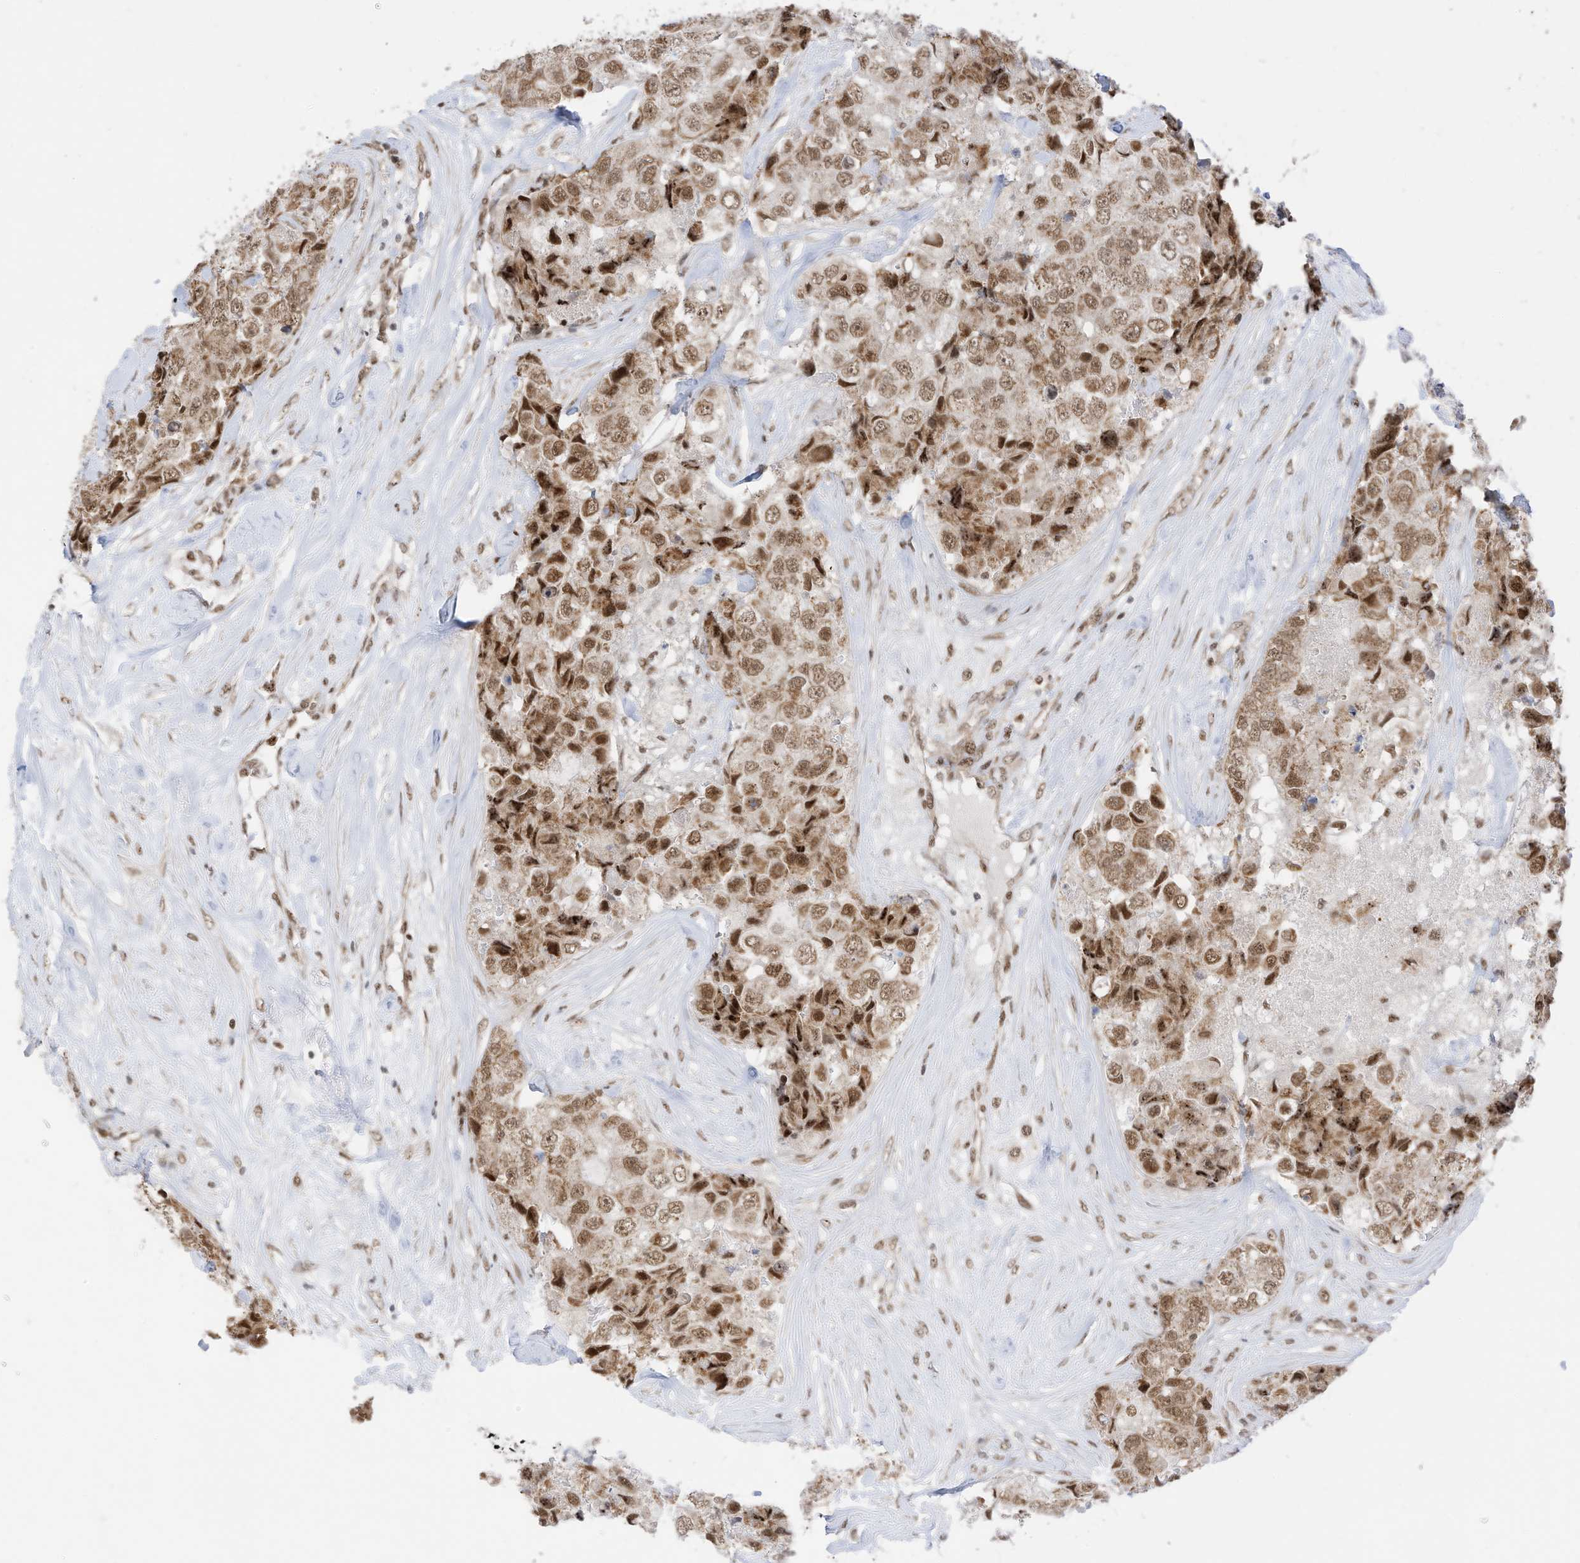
{"staining": {"intensity": "moderate", "quantity": ">75%", "location": "nuclear"}, "tissue": "breast cancer", "cell_type": "Tumor cells", "image_type": "cancer", "snomed": [{"axis": "morphology", "description": "Duct carcinoma"}, {"axis": "topography", "description": "Breast"}], "caption": "Protein analysis of breast cancer tissue displays moderate nuclear staining in about >75% of tumor cells.", "gene": "AURKAIP1", "patient": {"sex": "female", "age": 62}}